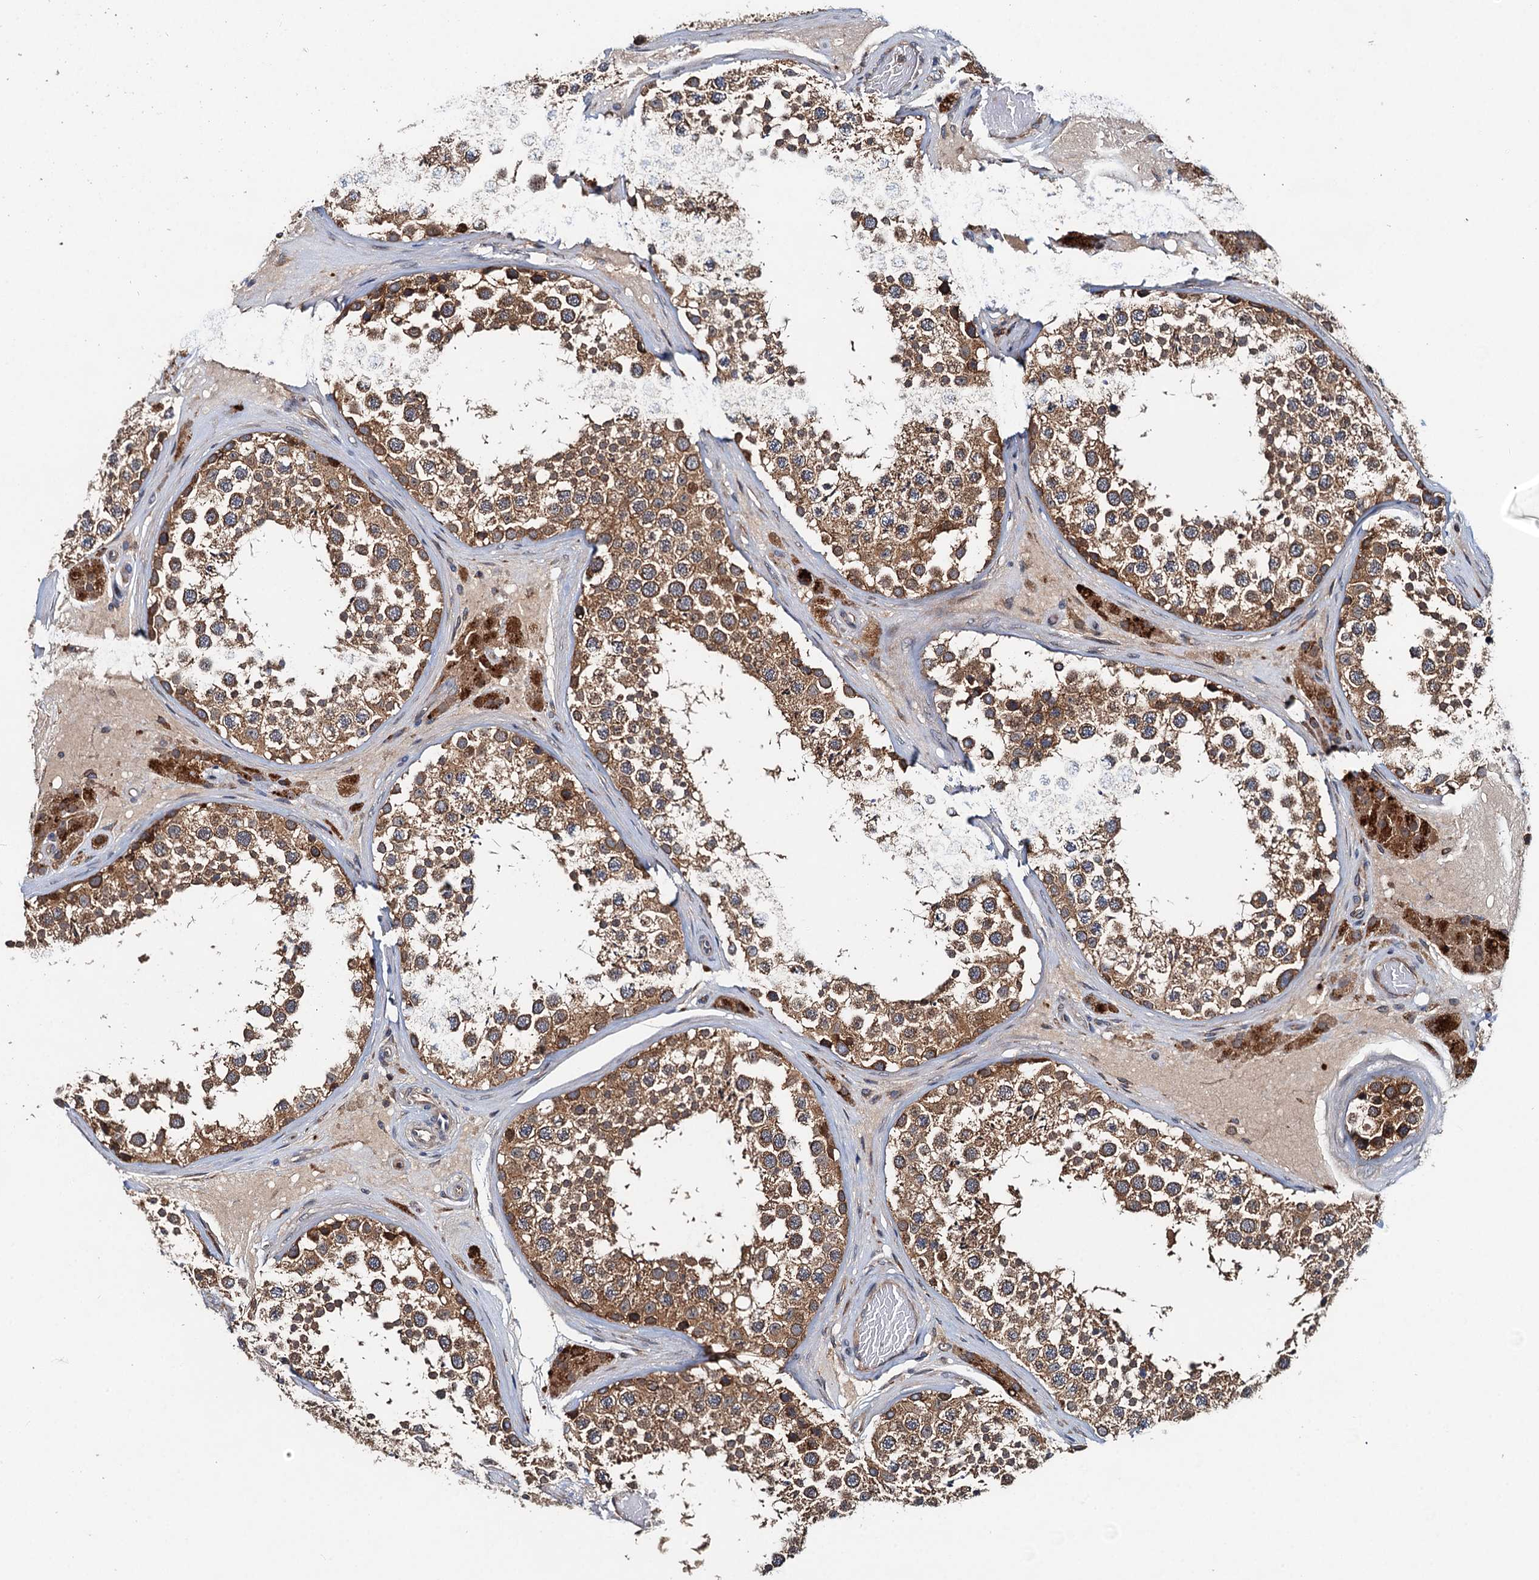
{"staining": {"intensity": "strong", "quantity": ">75%", "location": "cytoplasmic/membranous"}, "tissue": "testis", "cell_type": "Cells in seminiferous ducts", "image_type": "normal", "snomed": [{"axis": "morphology", "description": "Normal tissue, NOS"}, {"axis": "topography", "description": "Testis"}], "caption": "Strong cytoplasmic/membranous expression for a protein is present in approximately >75% of cells in seminiferous ducts of benign testis using IHC.", "gene": "EFL1", "patient": {"sex": "male", "age": 46}}